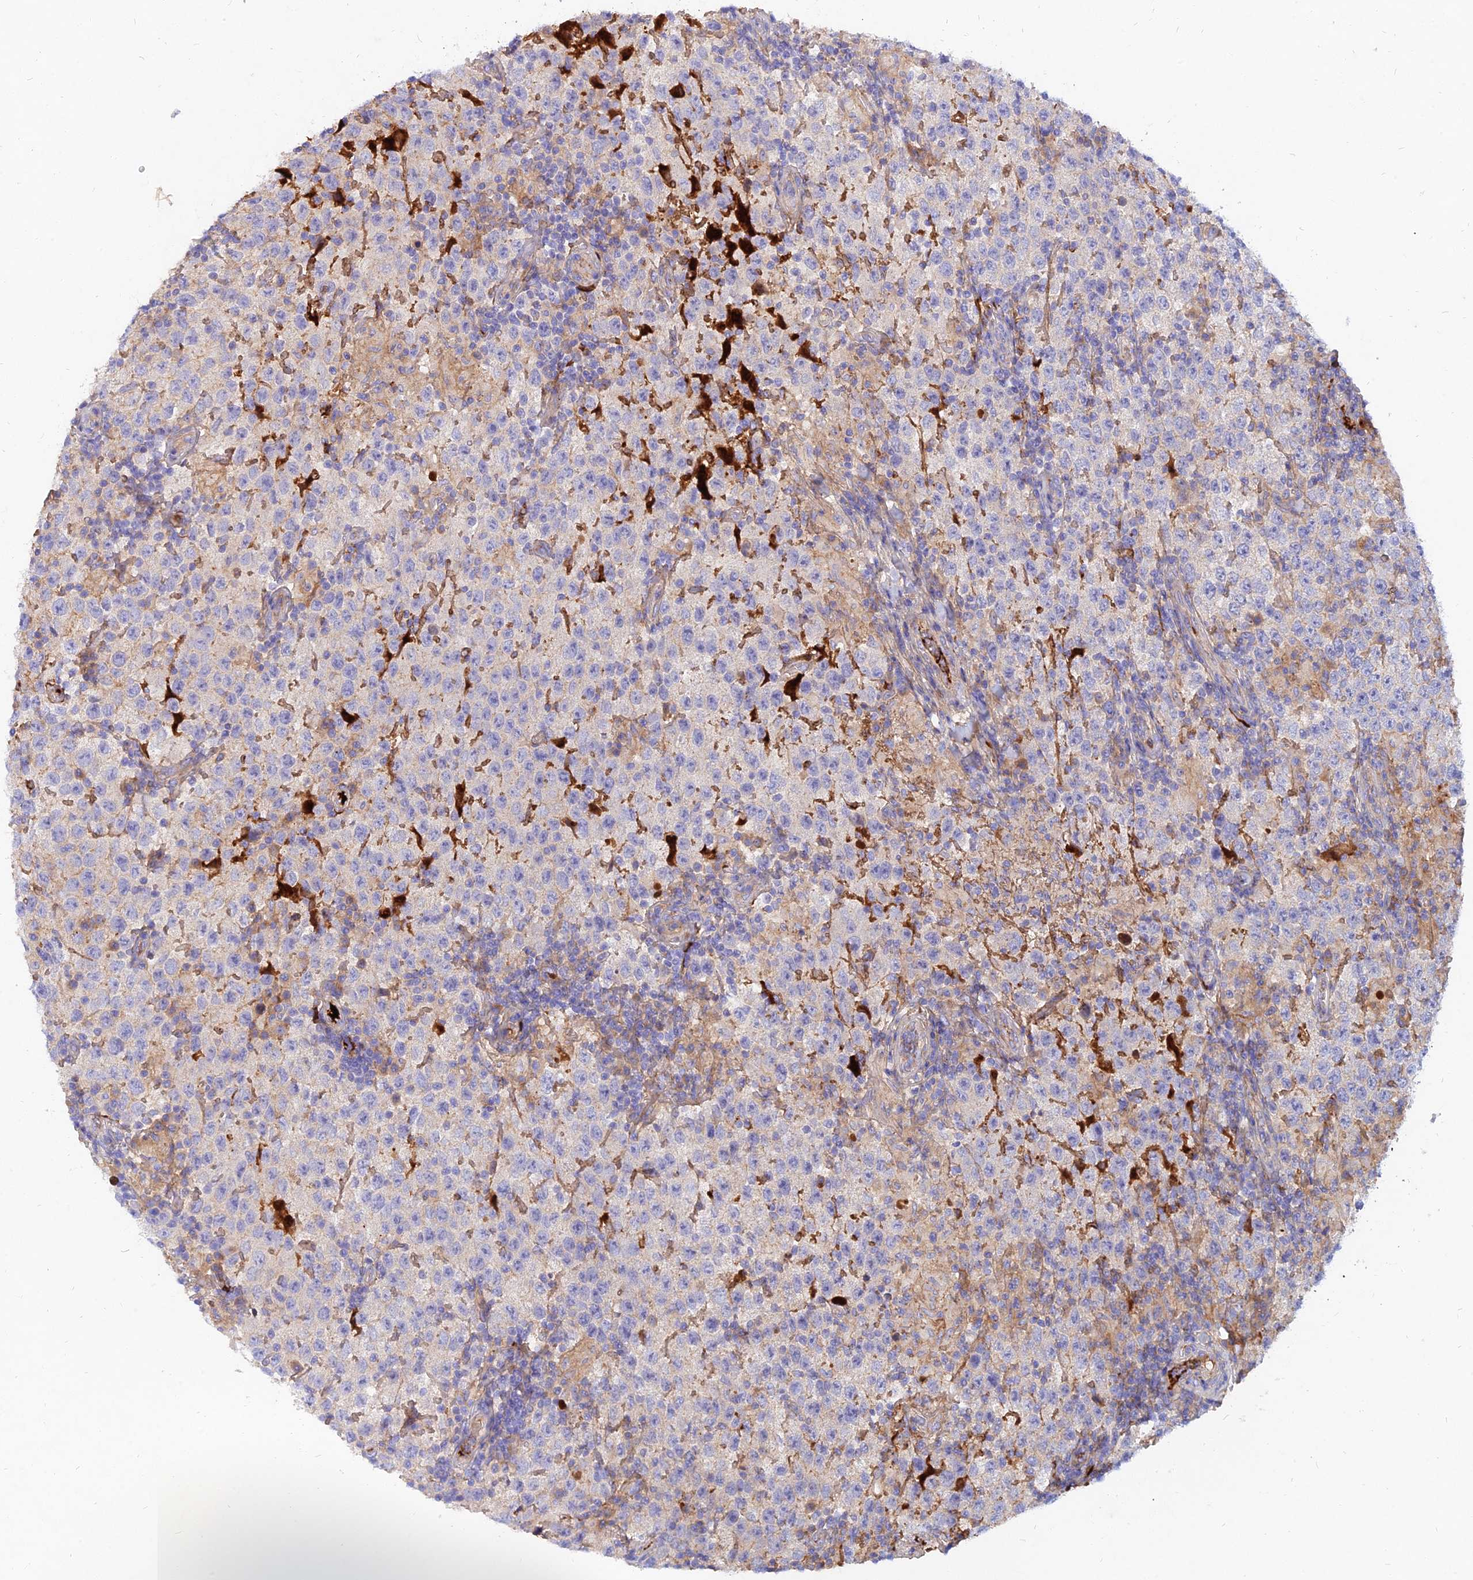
{"staining": {"intensity": "negative", "quantity": "none", "location": "none"}, "tissue": "testis cancer", "cell_type": "Tumor cells", "image_type": "cancer", "snomed": [{"axis": "morphology", "description": "Seminoma, NOS"}, {"axis": "morphology", "description": "Carcinoma, Embryonal, NOS"}, {"axis": "topography", "description": "Testis"}], "caption": "Immunohistochemistry of human testis cancer (seminoma) reveals no positivity in tumor cells. (DAB (3,3'-diaminobenzidine) immunohistochemistry visualized using brightfield microscopy, high magnification).", "gene": "MROH1", "patient": {"sex": "male", "age": 41}}